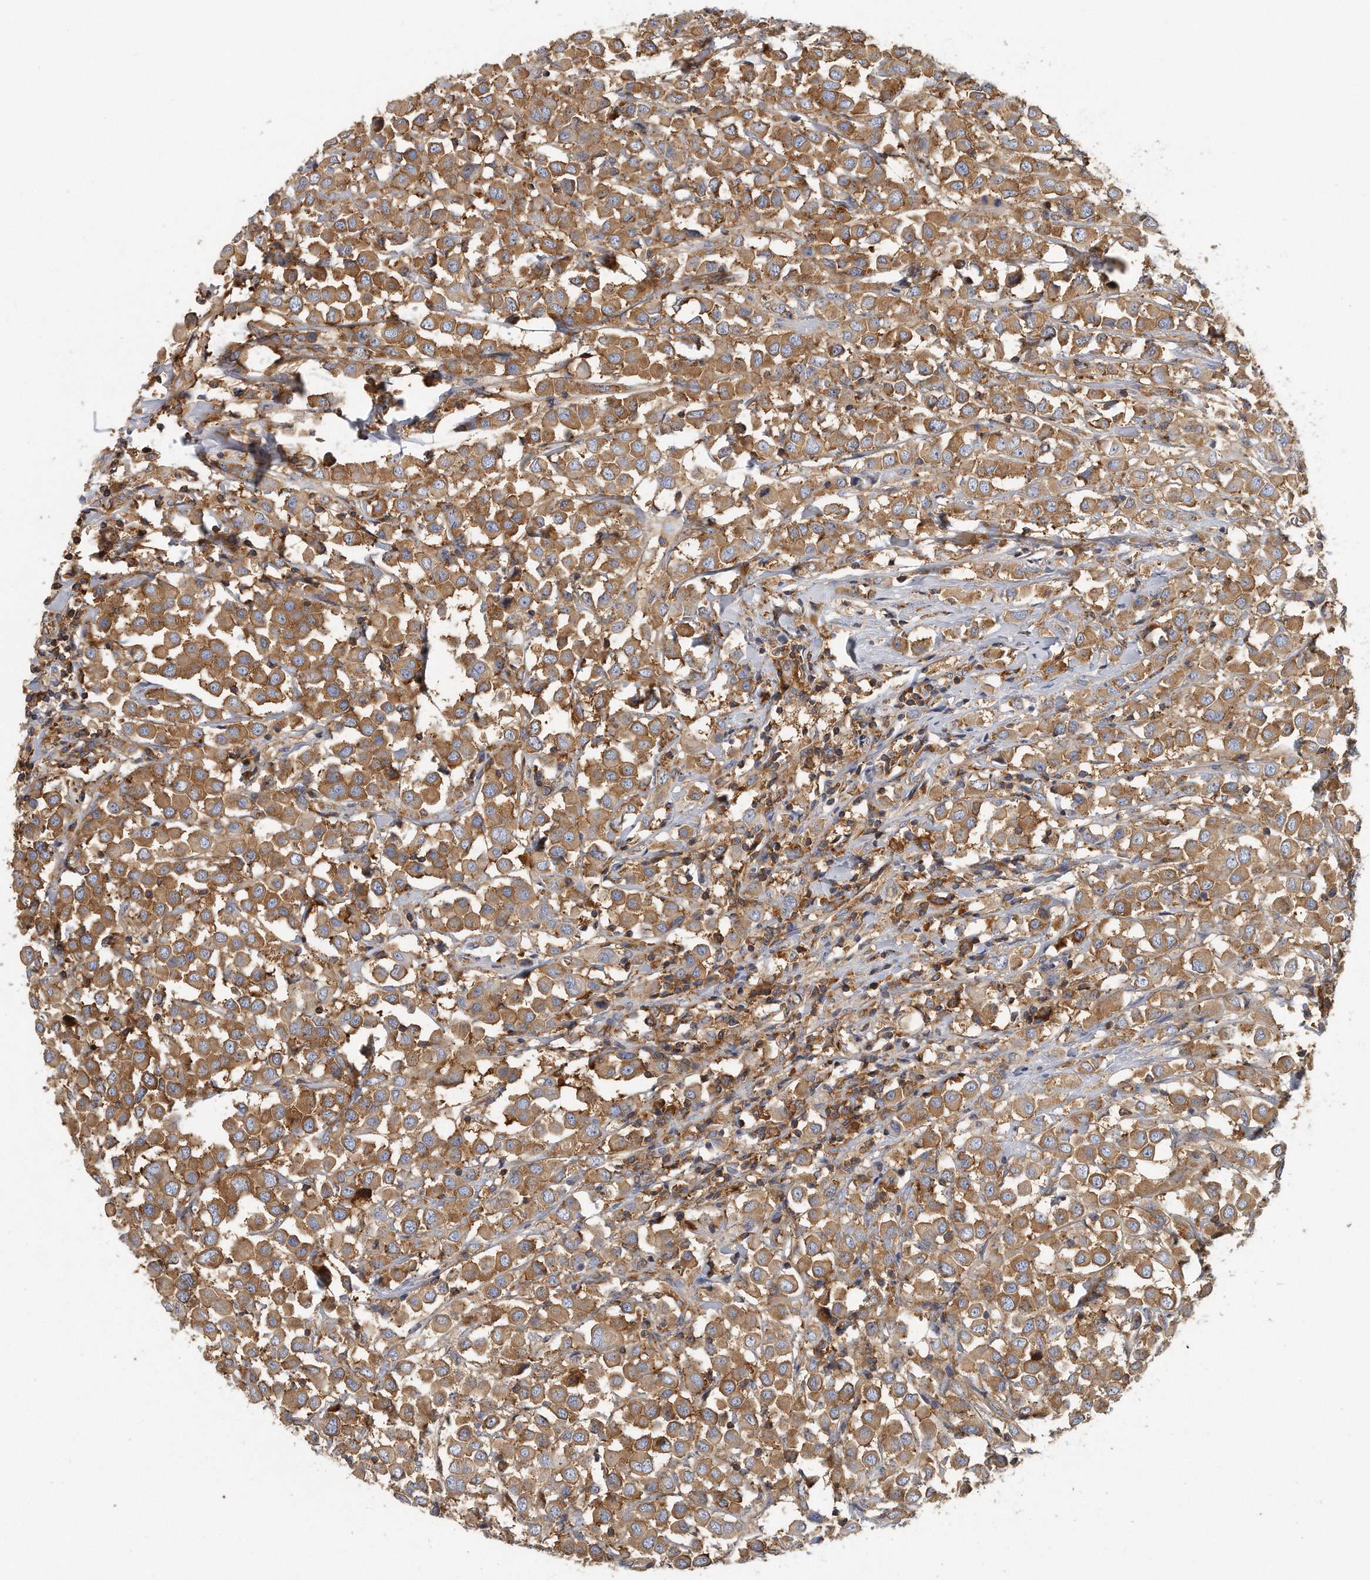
{"staining": {"intensity": "moderate", "quantity": ">75%", "location": "cytoplasmic/membranous"}, "tissue": "breast cancer", "cell_type": "Tumor cells", "image_type": "cancer", "snomed": [{"axis": "morphology", "description": "Duct carcinoma"}, {"axis": "topography", "description": "Breast"}], "caption": "Protein staining reveals moderate cytoplasmic/membranous positivity in approximately >75% of tumor cells in breast infiltrating ductal carcinoma.", "gene": "EIF3I", "patient": {"sex": "female", "age": 61}}